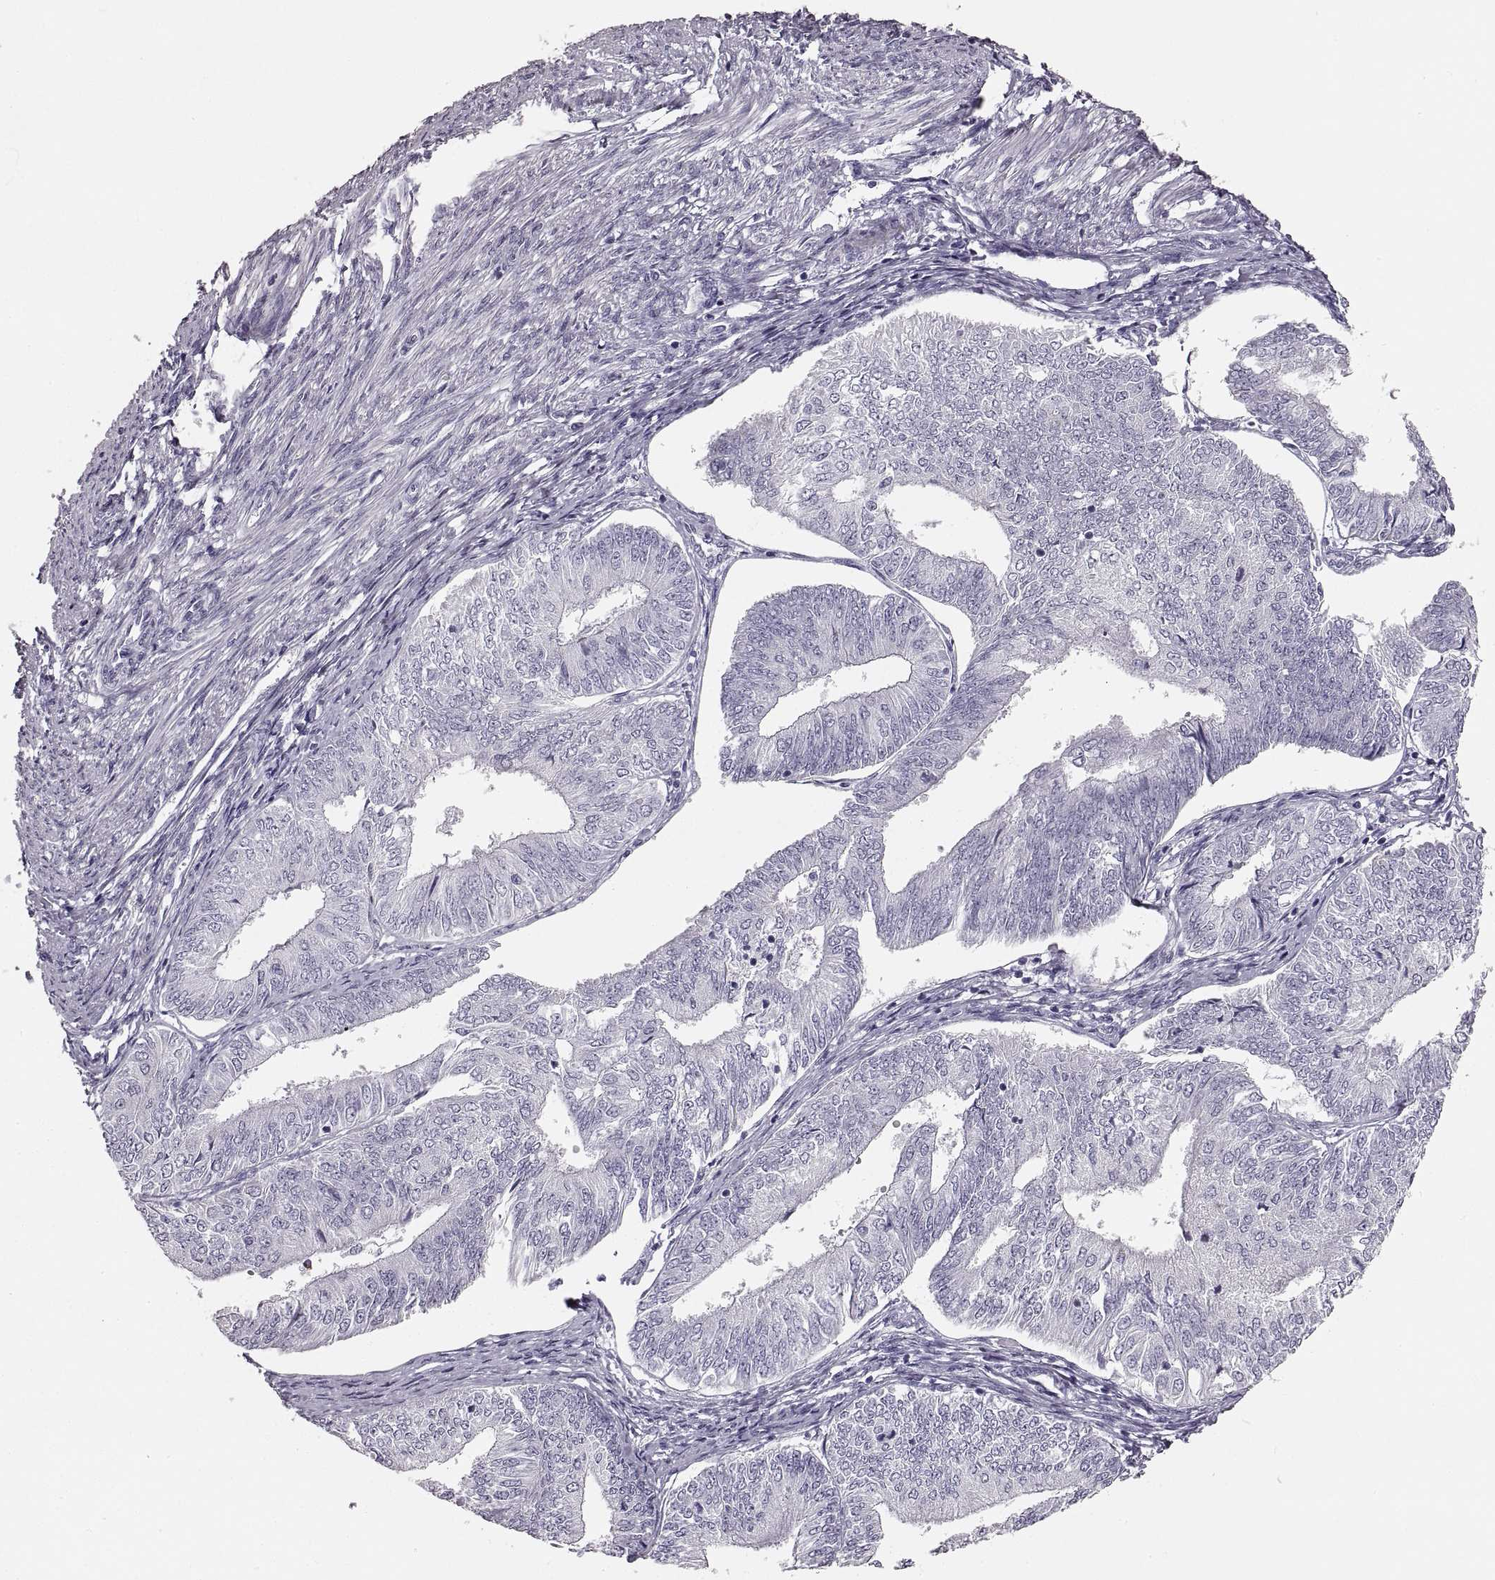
{"staining": {"intensity": "negative", "quantity": "none", "location": "none"}, "tissue": "endometrial cancer", "cell_type": "Tumor cells", "image_type": "cancer", "snomed": [{"axis": "morphology", "description": "Adenocarcinoma, NOS"}, {"axis": "topography", "description": "Endometrium"}], "caption": "Immunohistochemistry micrograph of human endometrial adenocarcinoma stained for a protein (brown), which shows no staining in tumor cells. The staining was performed using DAB (3,3'-diaminobenzidine) to visualize the protein expression in brown, while the nuclei were stained in blue with hematoxylin (Magnification: 20x).", "gene": "RDH13", "patient": {"sex": "female", "age": 58}}